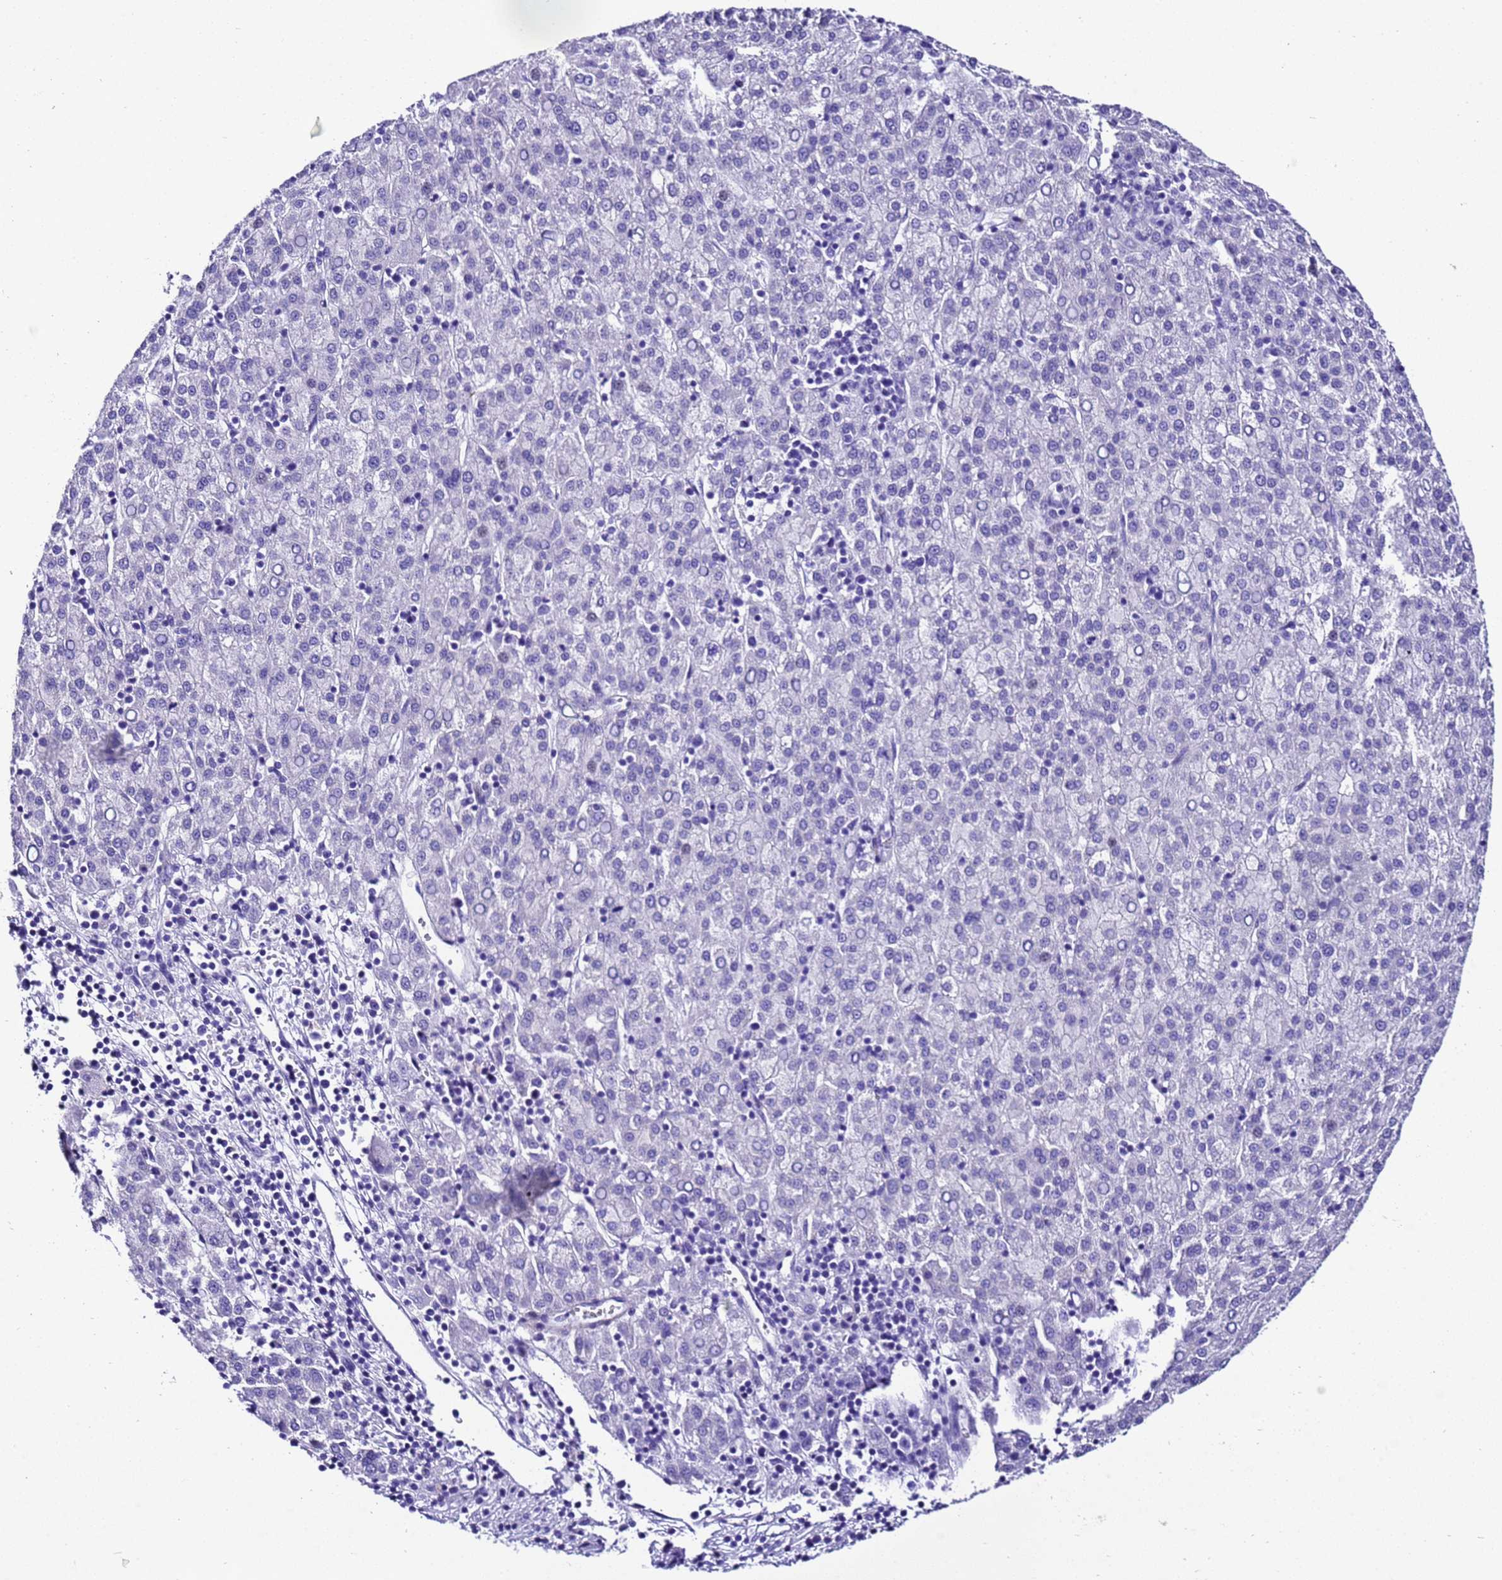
{"staining": {"intensity": "negative", "quantity": "none", "location": "none"}, "tissue": "liver cancer", "cell_type": "Tumor cells", "image_type": "cancer", "snomed": [{"axis": "morphology", "description": "Carcinoma, Hepatocellular, NOS"}, {"axis": "topography", "description": "Liver"}], "caption": "Tumor cells are negative for brown protein staining in liver hepatocellular carcinoma. Nuclei are stained in blue.", "gene": "ZNF417", "patient": {"sex": "female", "age": 58}}